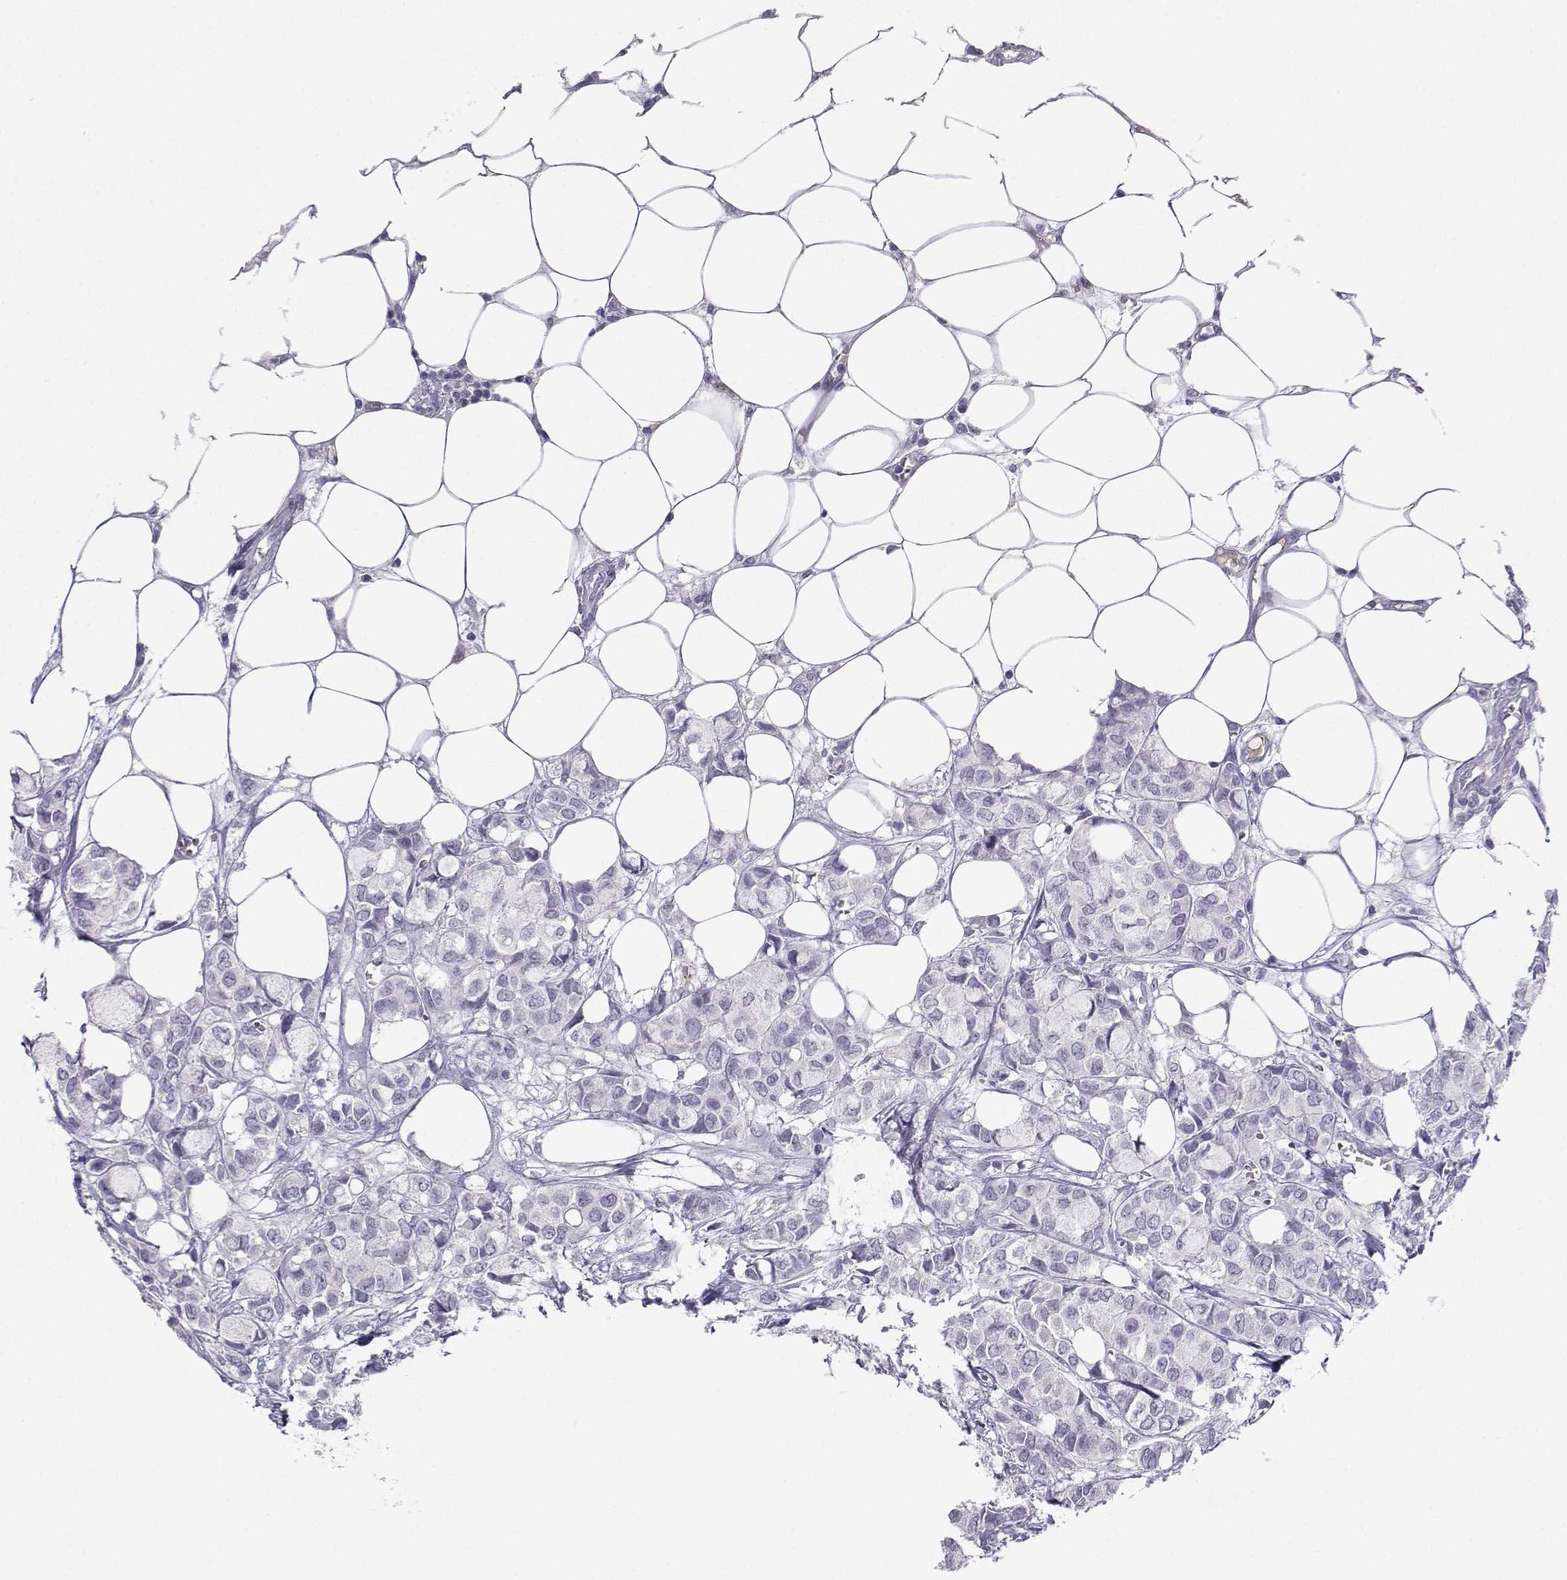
{"staining": {"intensity": "negative", "quantity": "none", "location": "none"}, "tissue": "breast cancer", "cell_type": "Tumor cells", "image_type": "cancer", "snomed": [{"axis": "morphology", "description": "Duct carcinoma"}, {"axis": "topography", "description": "Breast"}], "caption": "A high-resolution histopathology image shows IHC staining of breast cancer (invasive ductal carcinoma), which shows no significant expression in tumor cells.", "gene": "LHX1", "patient": {"sex": "female", "age": 85}}